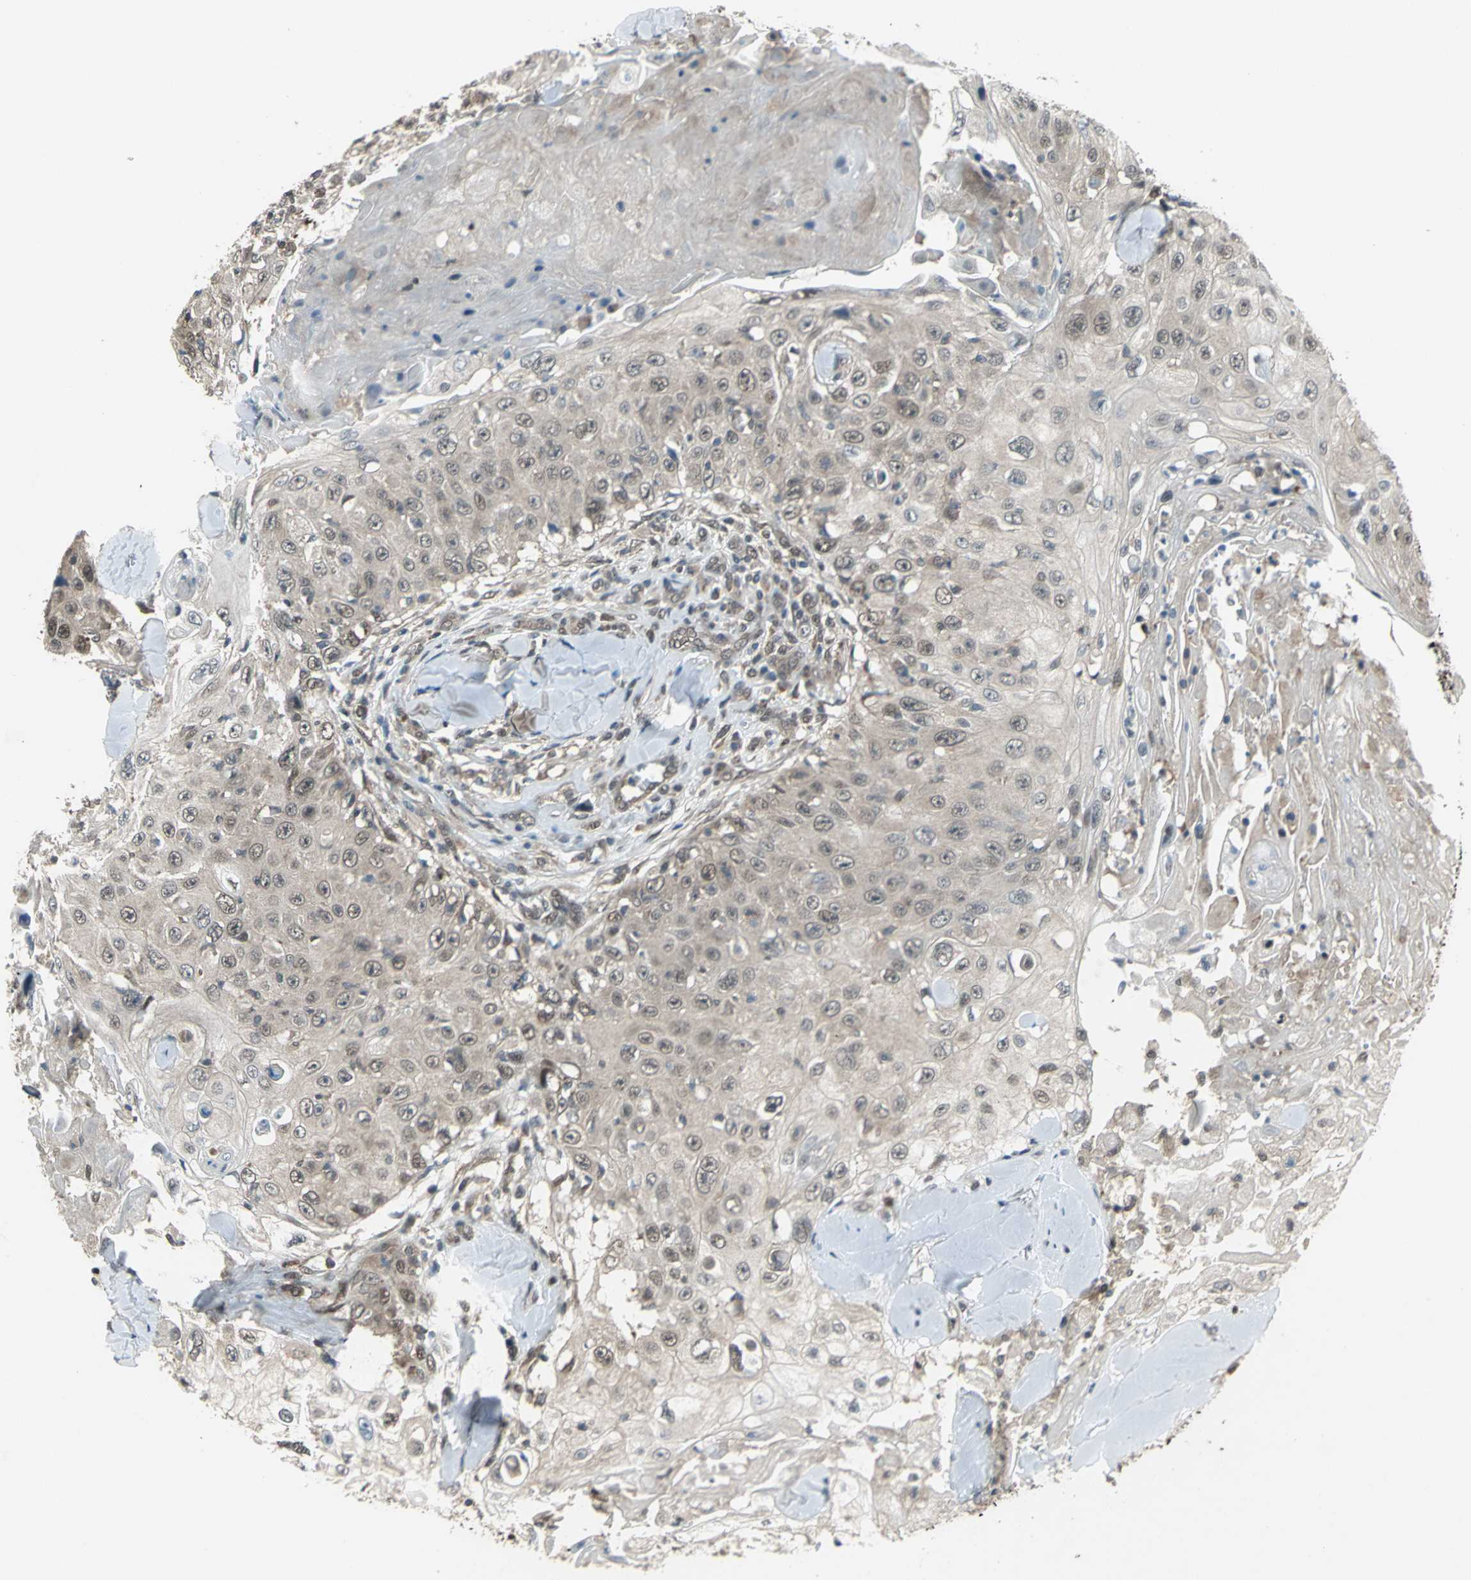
{"staining": {"intensity": "weak", "quantity": "25%-75%", "location": "cytoplasmic/membranous,nuclear"}, "tissue": "skin cancer", "cell_type": "Tumor cells", "image_type": "cancer", "snomed": [{"axis": "morphology", "description": "Squamous cell carcinoma, NOS"}, {"axis": "topography", "description": "Skin"}], "caption": "High-power microscopy captured an IHC photomicrograph of skin squamous cell carcinoma, revealing weak cytoplasmic/membranous and nuclear expression in approximately 25%-75% of tumor cells. (DAB (3,3'-diaminobenzidine) IHC, brown staining for protein, blue staining for nuclei).", "gene": "COPS5", "patient": {"sex": "male", "age": 86}}